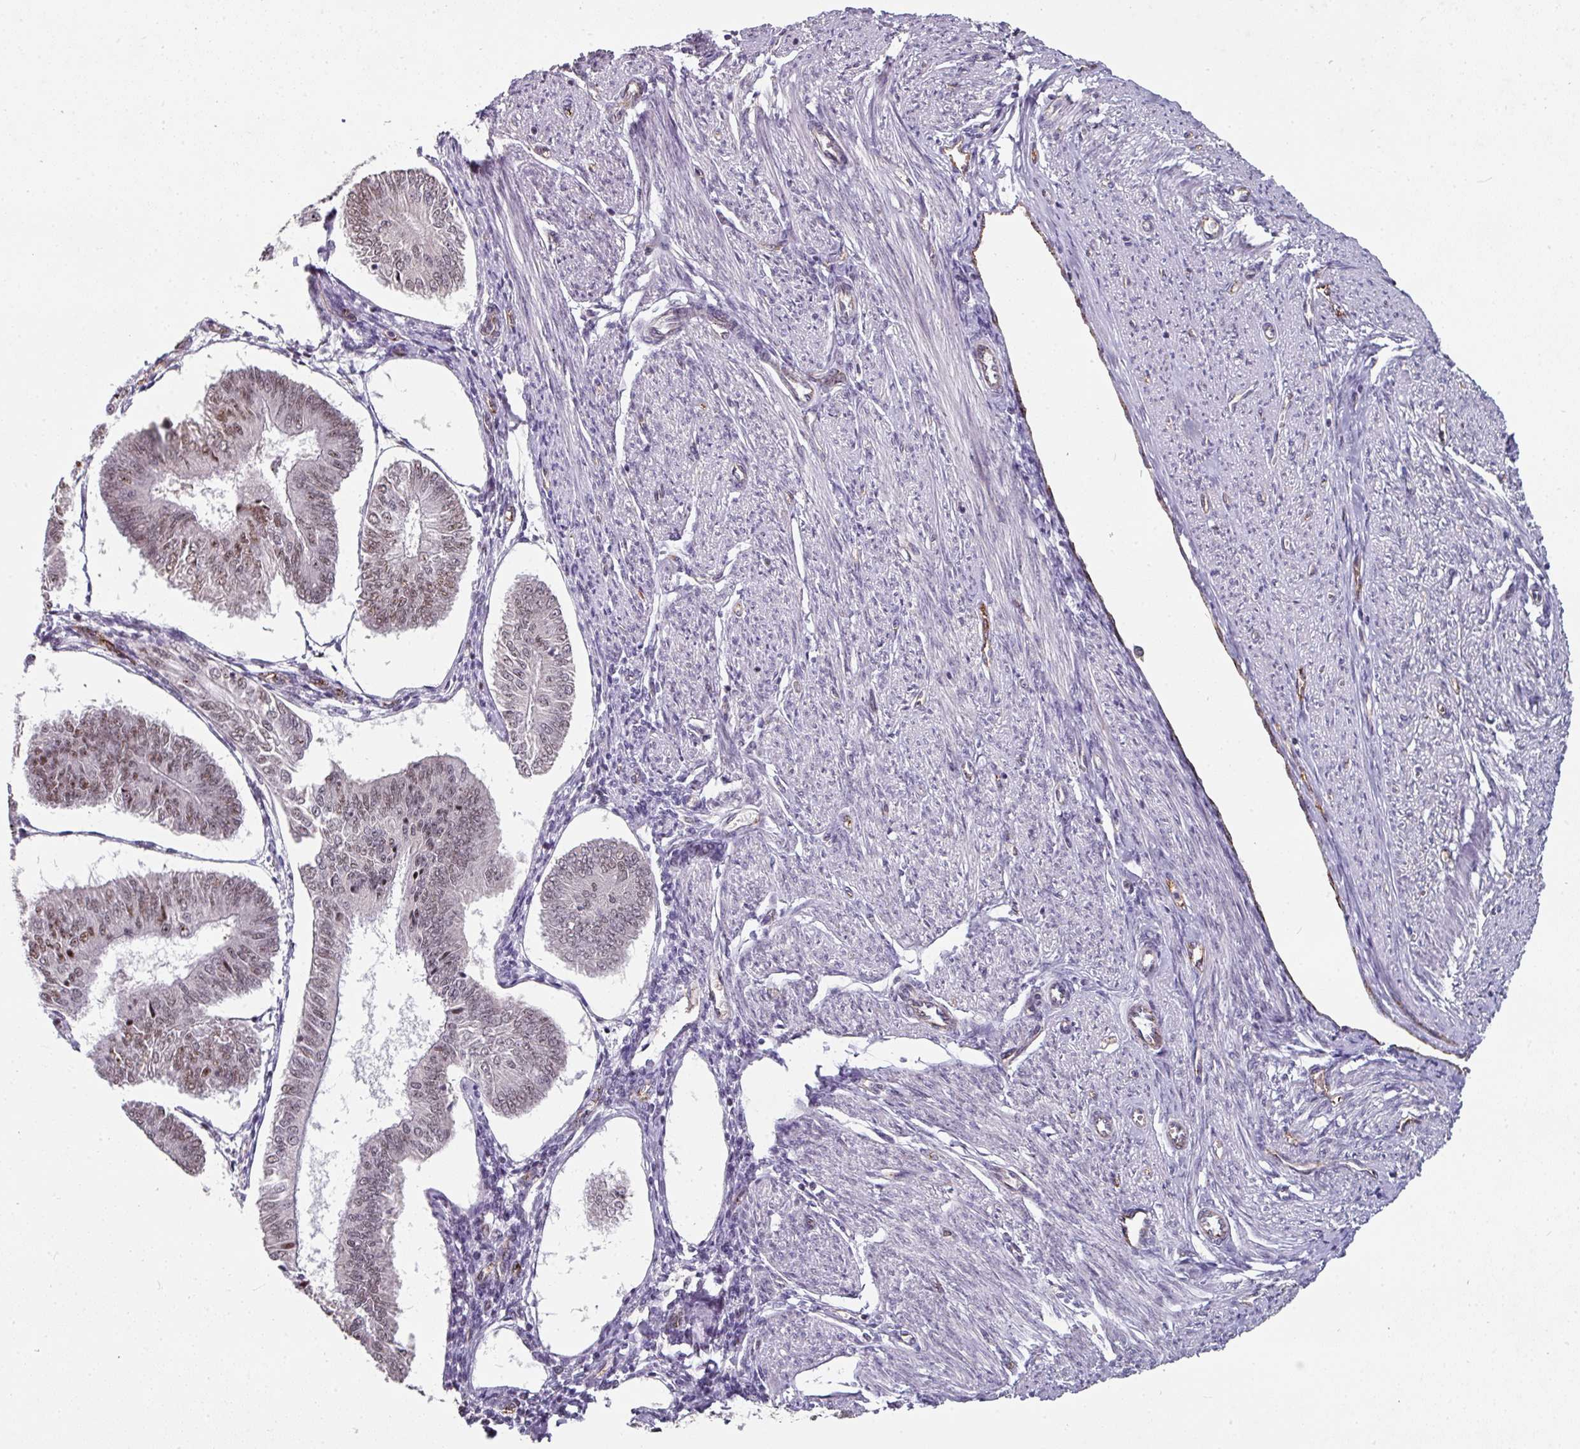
{"staining": {"intensity": "moderate", "quantity": "25%-75%", "location": "nuclear"}, "tissue": "endometrial cancer", "cell_type": "Tumor cells", "image_type": "cancer", "snomed": [{"axis": "morphology", "description": "Adenocarcinoma, NOS"}, {"axis": "topography", "description": "Endometrium"}], "caption": "Tumor cells reveal medium levels of moderate nuclear staining in about 25%-75% of cells in human endometrial adenocarcinoma.", "gene": "SIDT2", "patient": {"sex": "female", "age": 58}}